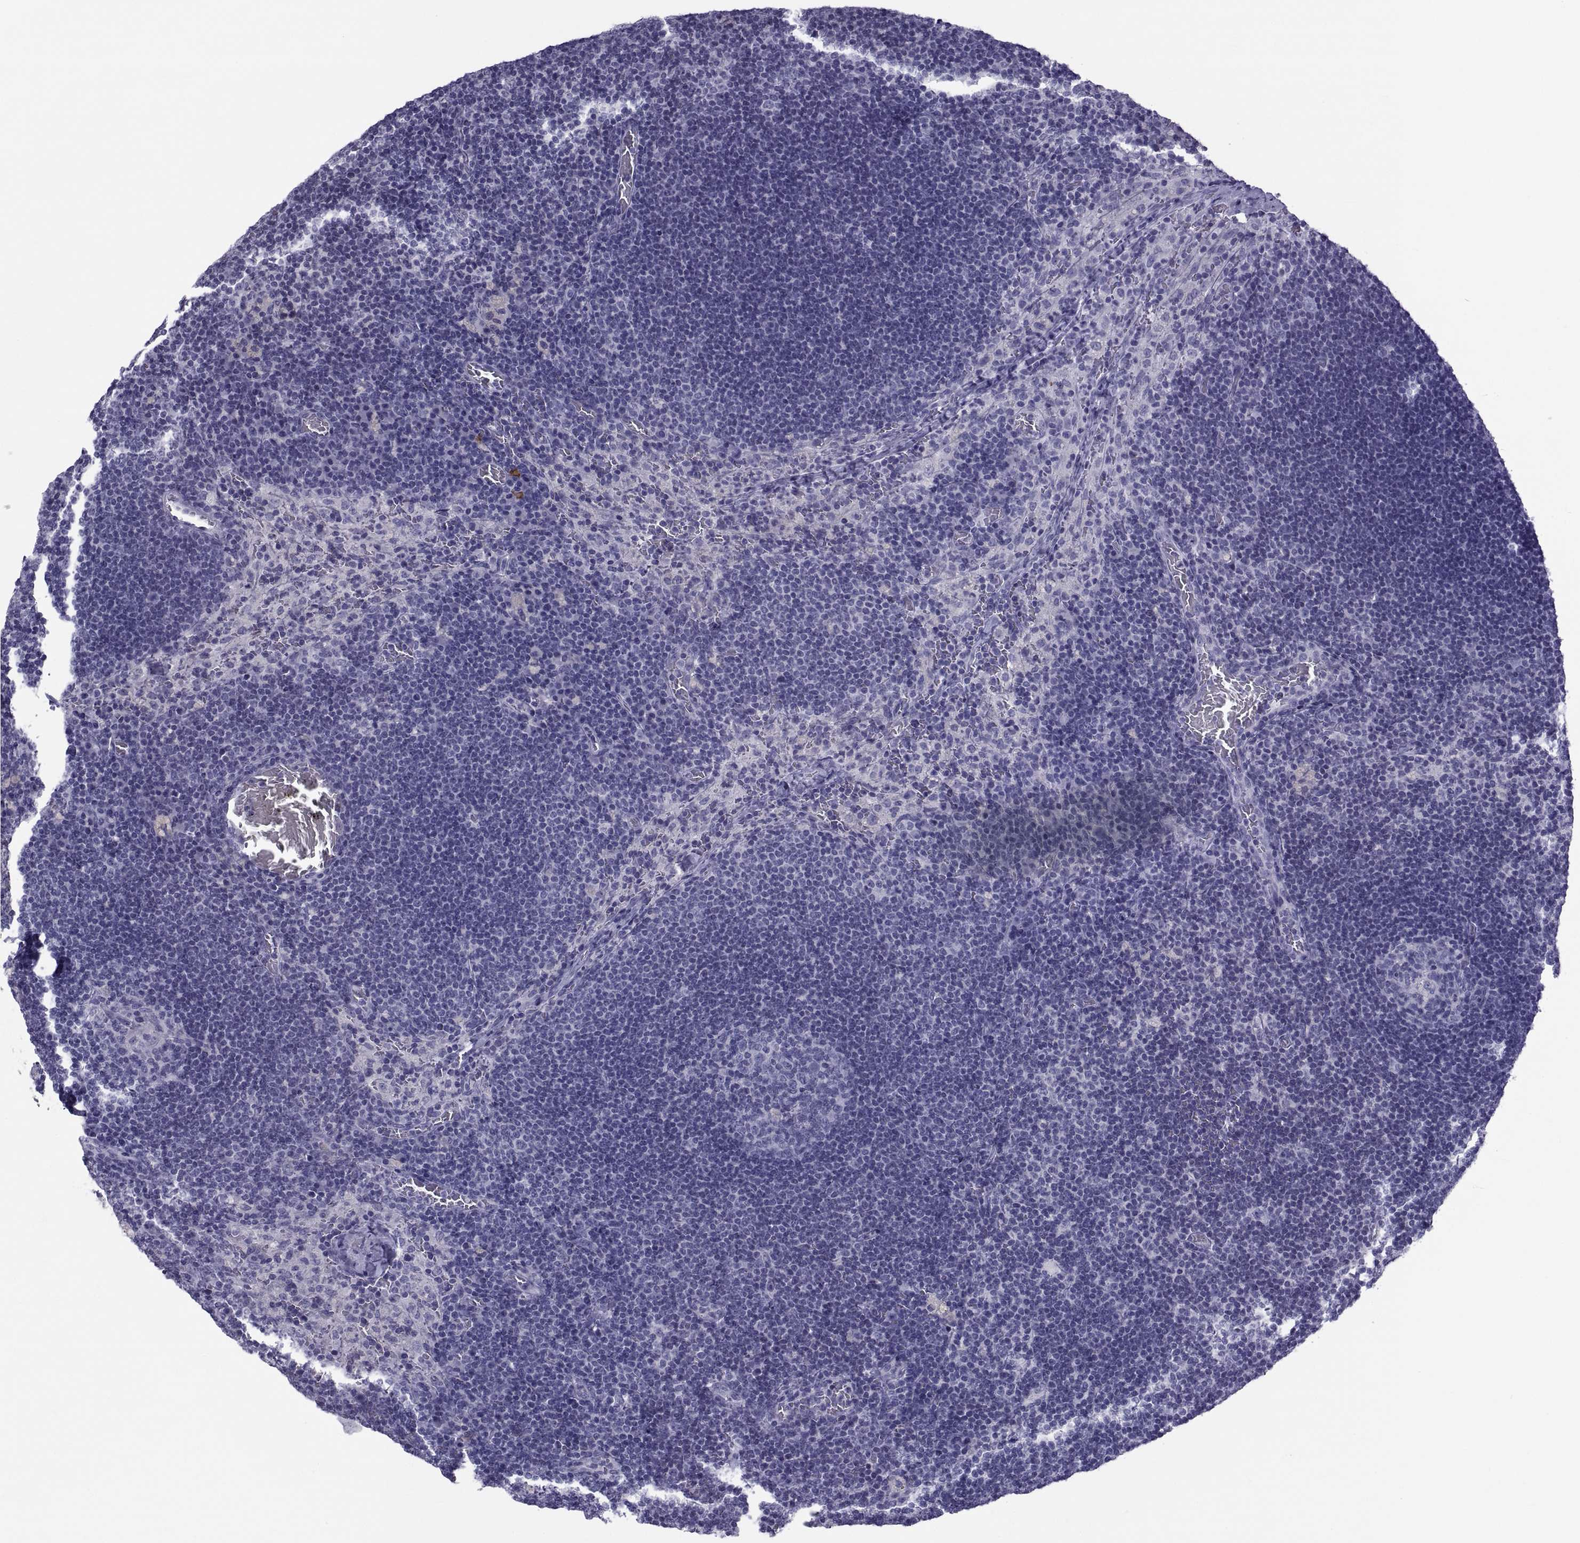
{"staining": {"intensity": "negative", "quantity": "none", "location": "none"}, "tissue": "lymph node", "cell_type": "Germinal center cells", "image_type": "normal", "snomed": [{"axis": "morphology", "description": "Normal tissue, NOS"}, {"axis": "topography", "description": "Lymph node"}], "caption": "The immunohistochemistry (IHC) image has no significant positivity in germinal center cells of lymph node.", "gene": "NPTX2", "patient": {"sex": "male", "age": 63}}